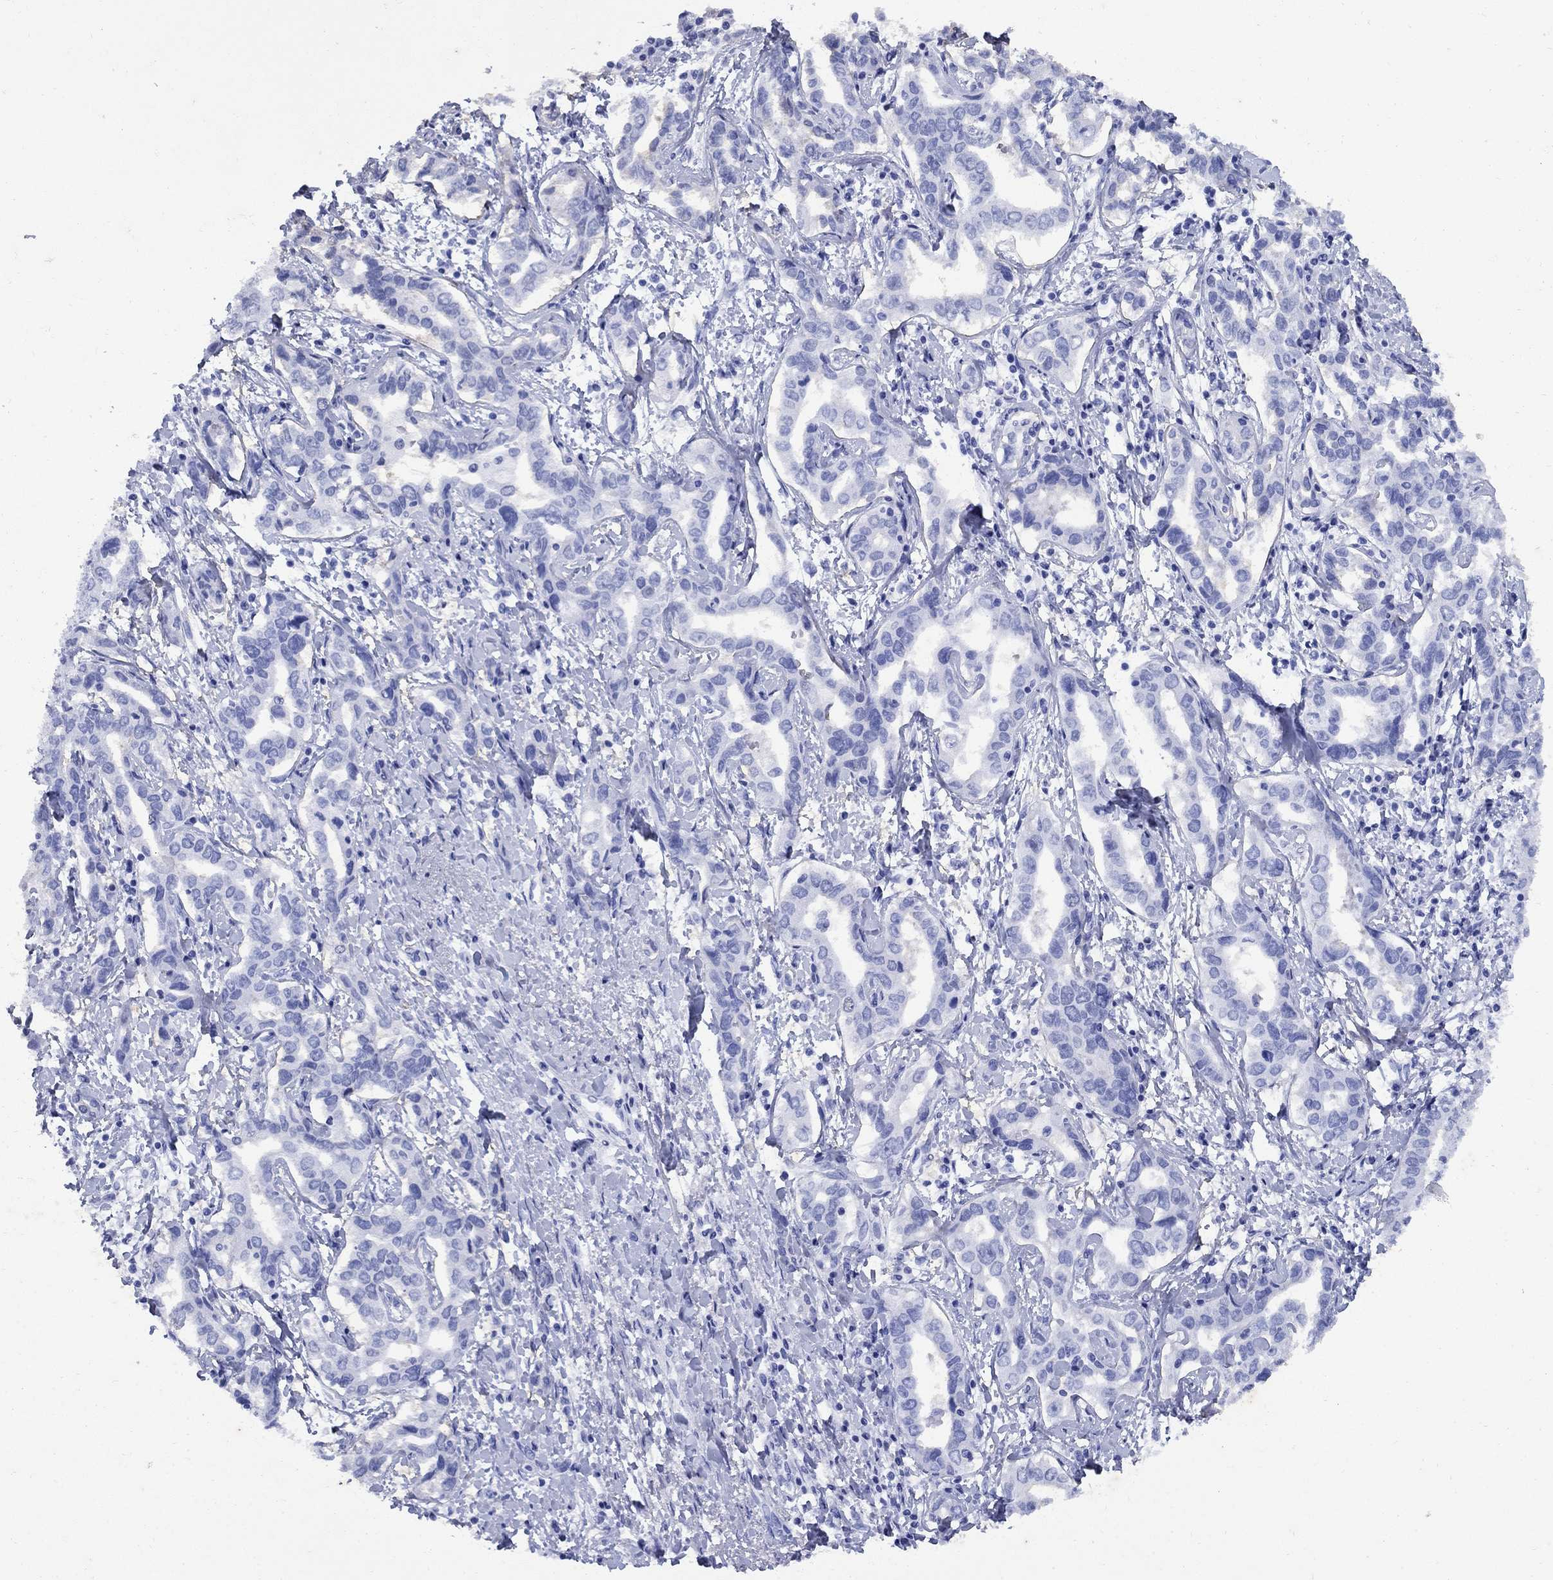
{"staining": {"intensity": "negative", "quantity": "none", "location": "none"}, "tissue": "liver cancer", "cell_type": "Tumor cells", "image_type": "cancer", "snomed": [{"axis": "morphology", "description": "Cholangiocarcinoma"}, {"axis": "topography", "description": "Liver"}], "caption": "An immunohistochemistry photomicrograph of cholangiocarcinoma (liver) is shown. There is no staining in tumor cells of cholangiocarcinoma (liver). (Brightfield microscopy of DAB (3,3'-diaminobenzidine) IHC at high magnification).", "gene": "CD1A", "patient": {"sex": "male", "age": 59}}